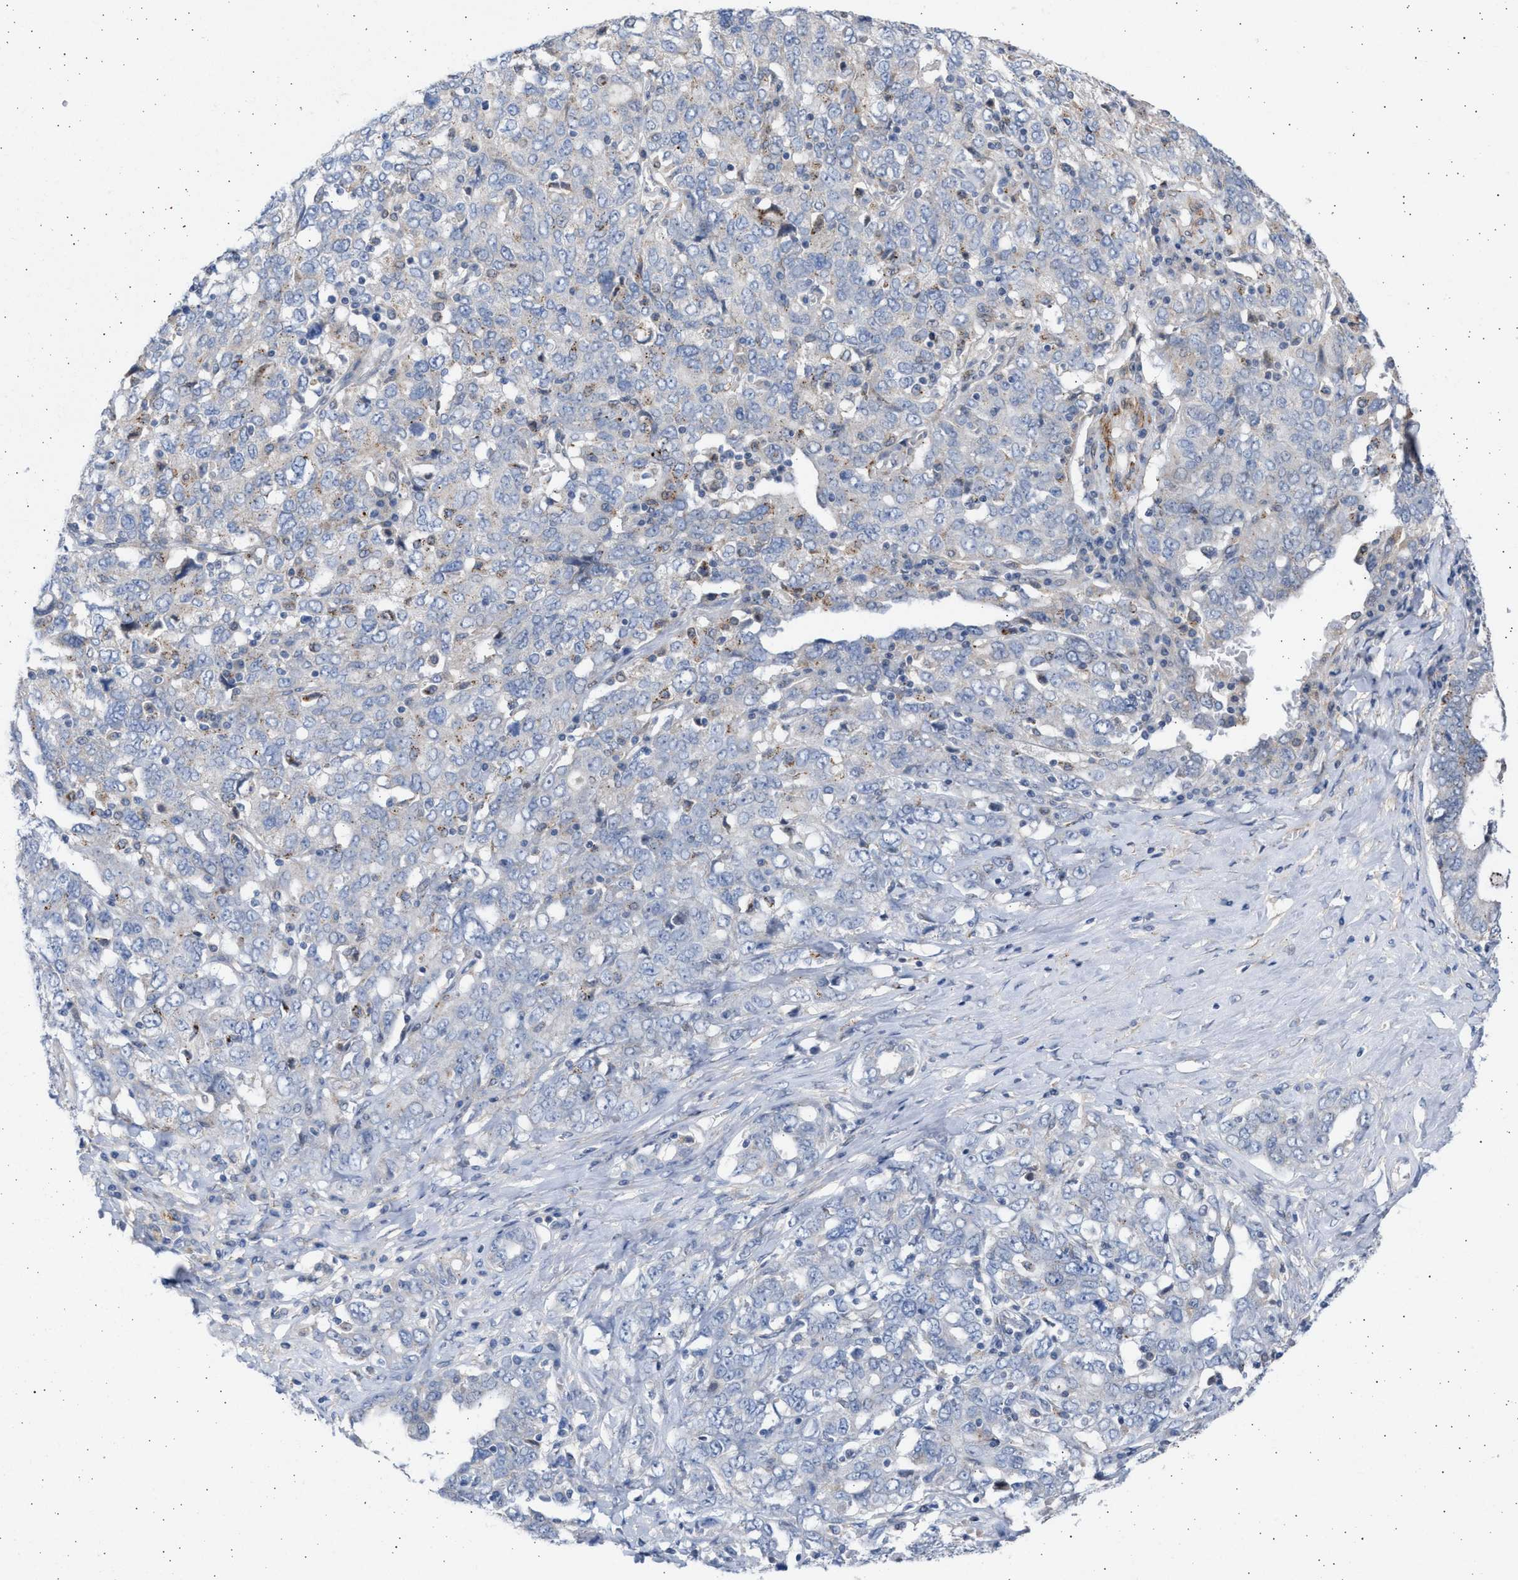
{"staining": {"intensity": "moderate", "quantity": "<25%", "location": "cytoplasmic/membranous"}, "tissue": "ovarian cancer", "cell_type": "Tumor cells", "image_type": "cancer", "snomed": [{"axis": "morphology", "description": "Carcinoma, endometroid"}, {"axis": "topography", "description": "Ovary"}], "caption": "High-magnification brightfield microscopy of ovarian endometroid carcinoma stained with DAB (brown) and counterstained with hematoxylin (blue). tumor cells exhibit moderate cytoplasmic/membranous positivity is present in about<25% of cells.", "gene": "NBR1", "patient": {"sex": "female", "age": 62}}